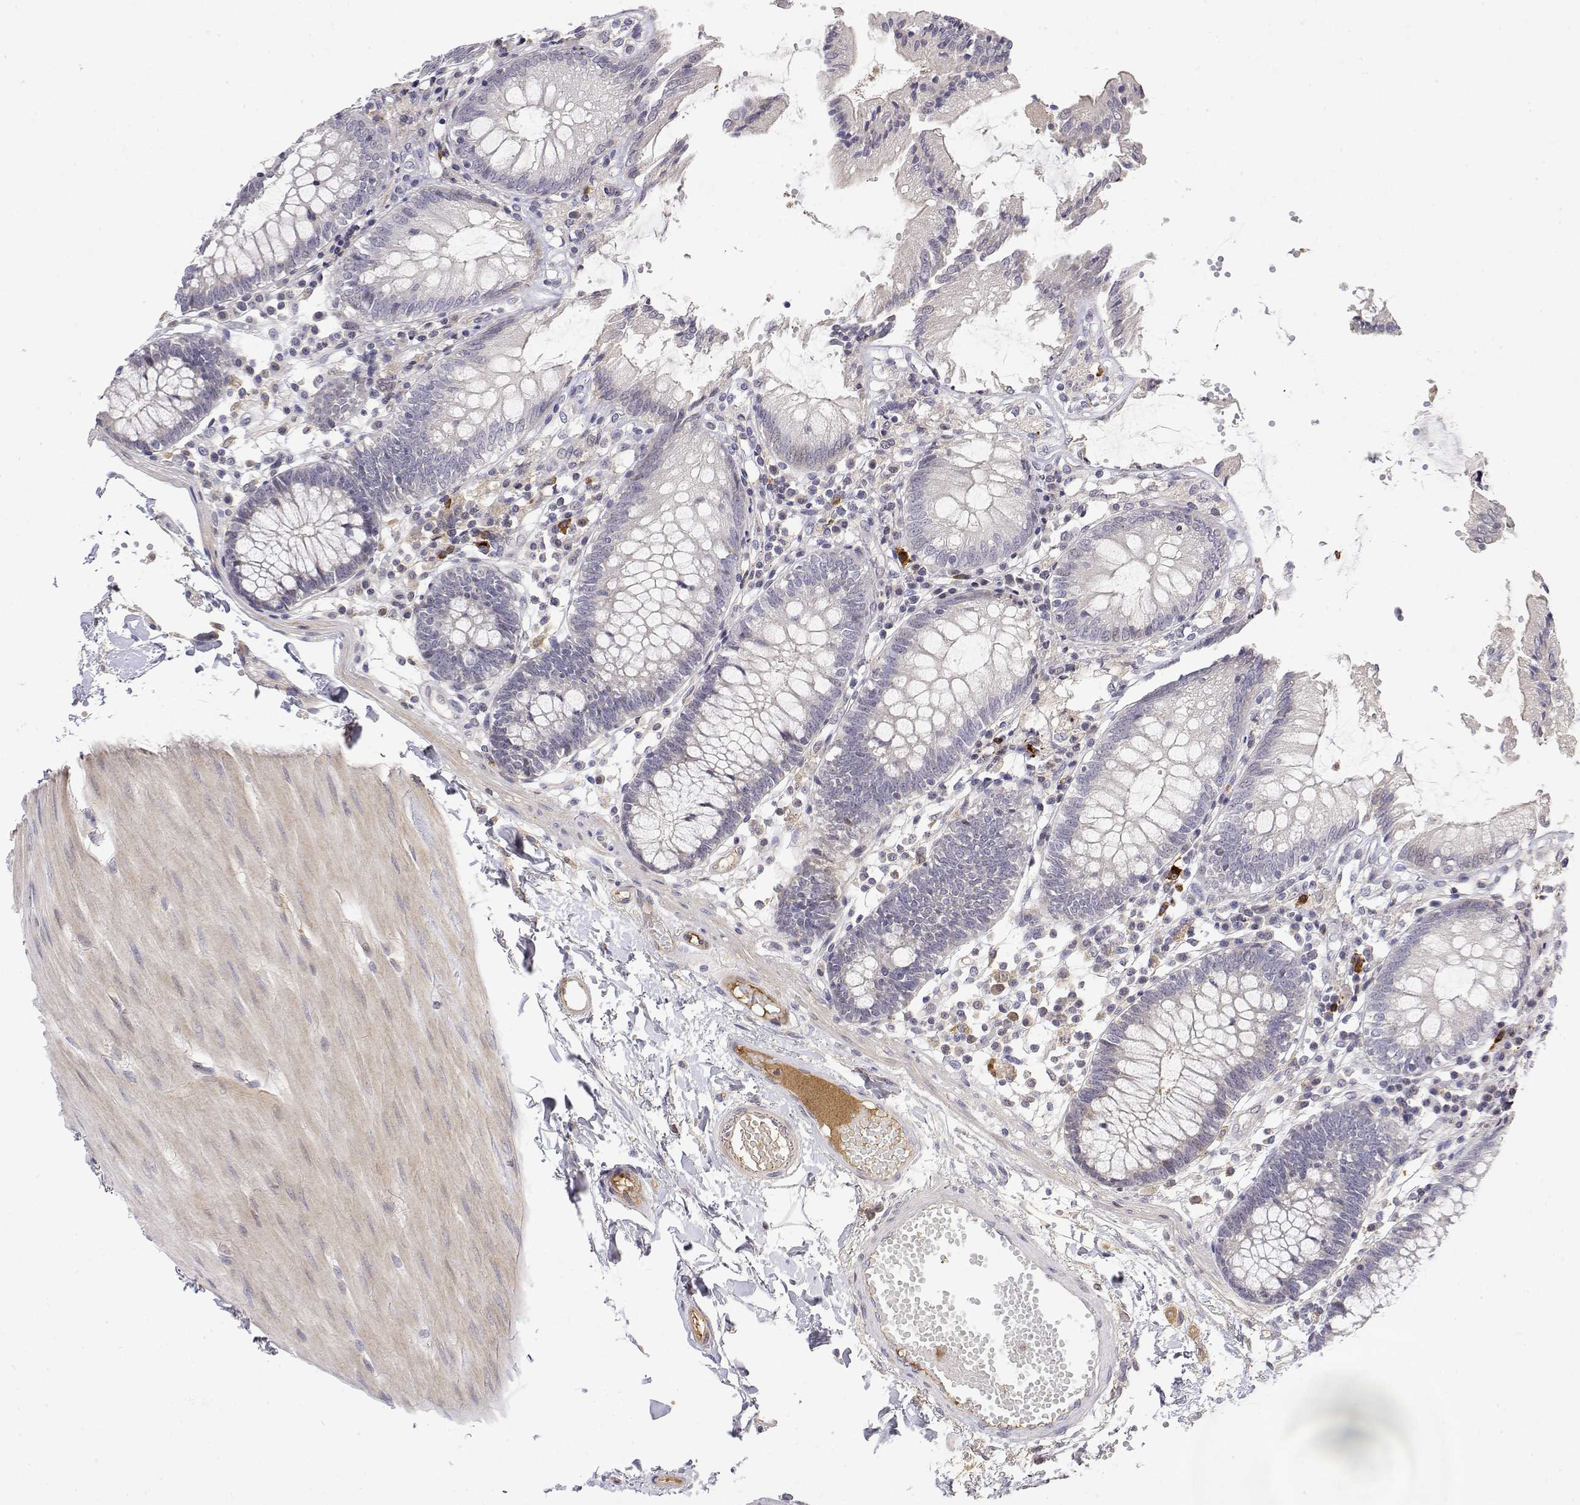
{"staining": {"intensity": "negative", "quantity": "none", "location": "none"}, "tissue": "colon", "cell_type": "Endothelial cells", "image_type": "normal", "snomed": [{"axis": "morphology", "description": "Normal tissue, NOS"}, {"axis": "morphology", "description": "Adenocarcinoma, NOS"}, {"axis": "topography", "description": "Colon"}], "caption": "The image demonstrates no significant expression in endothelial cells of colon.", "gene": "IGFBP4", "patient": {"sex": "male", "age": 83}}